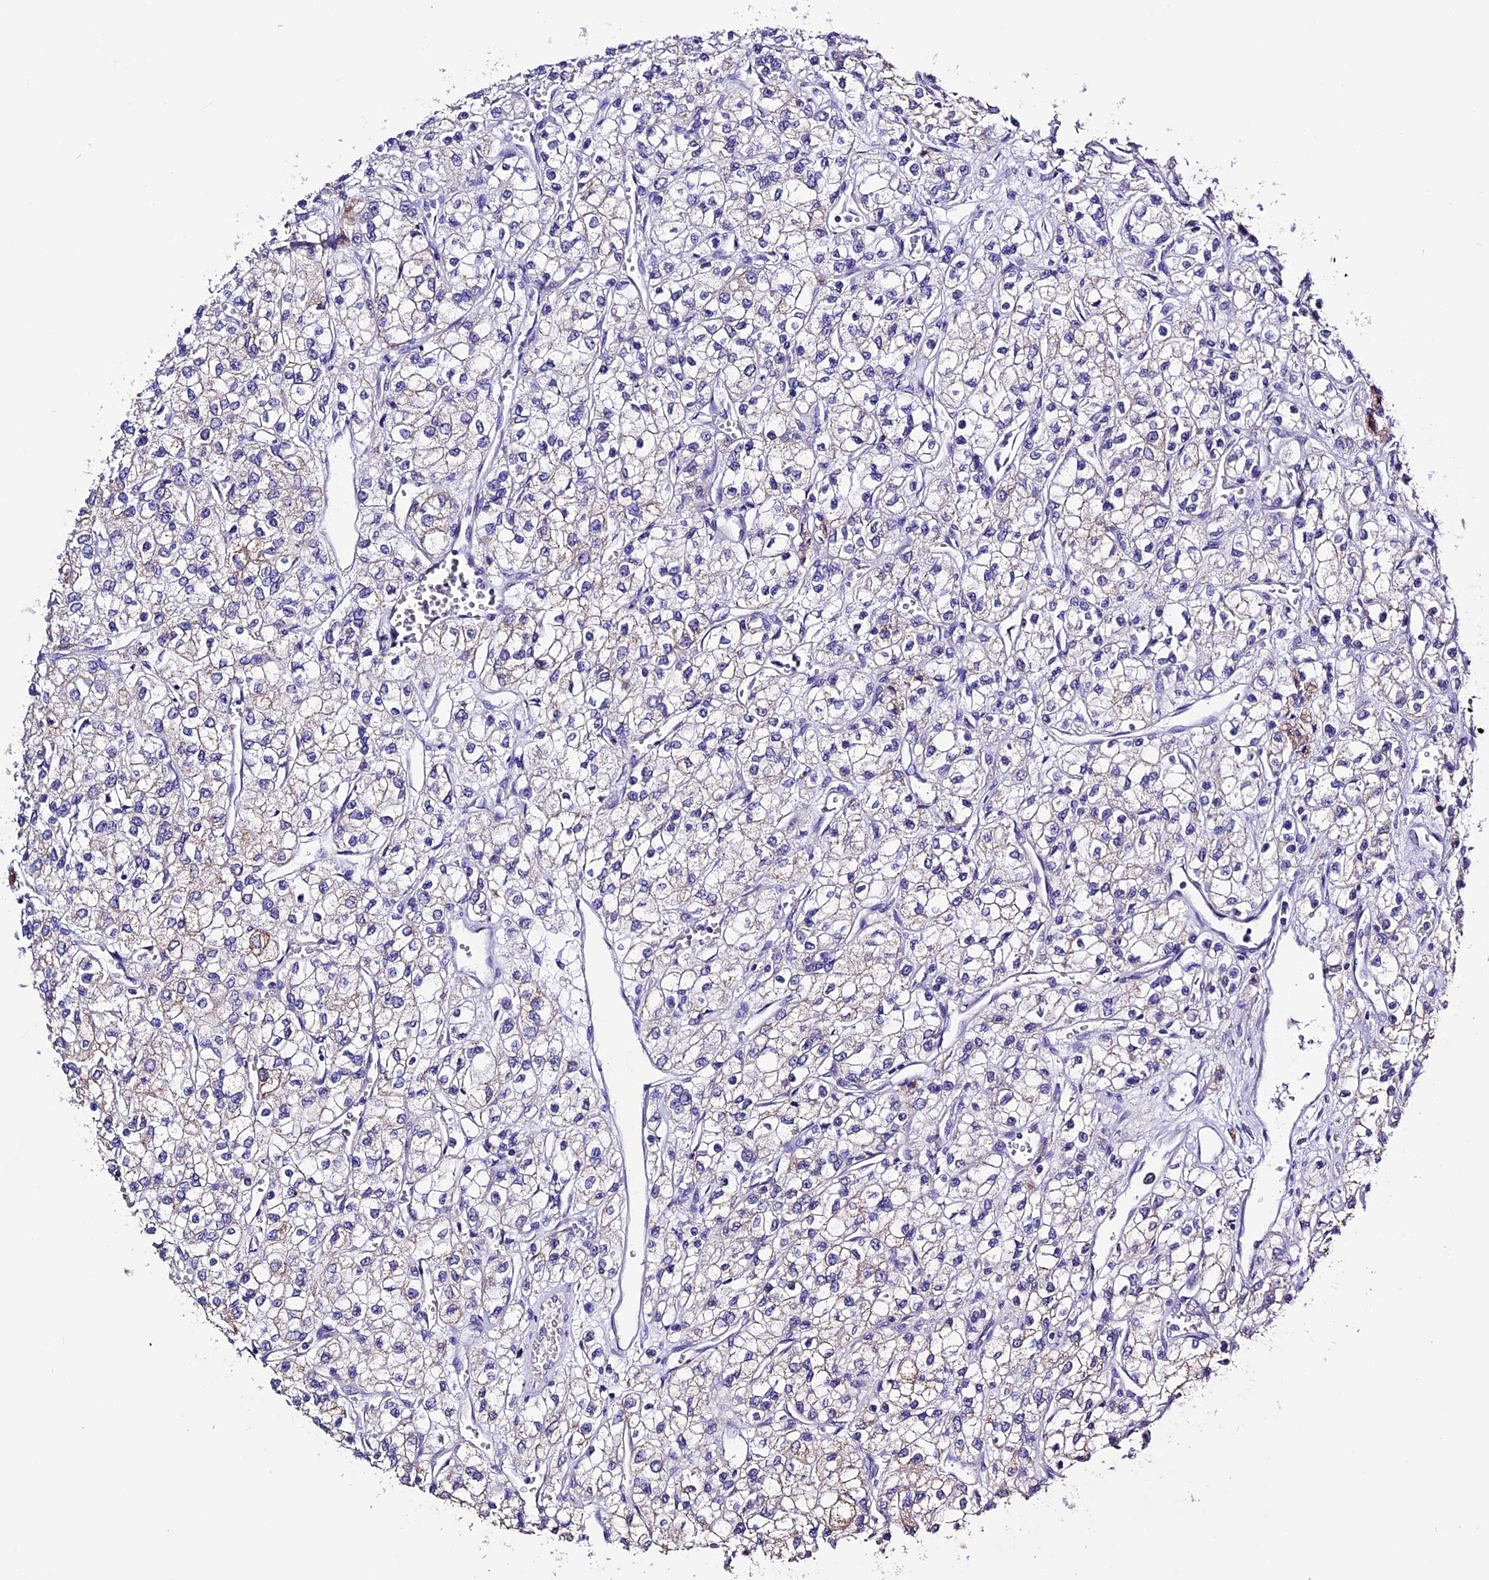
{"staining": {"intensity": "negative", "quantity": "none", "location": "none"}, "tissue": "renal cancer", "cell_type": "Tumor cells", "image_type": "cancer", "snomed": [{"axis": "morphology", "description": "Adenocarcinoma, NOS"}, {"axis": "topography", "description": "Kidney"}], "caption": "The photomicrograph displays no staining of tumor cells in renal adenocarcinoma.", "gene": "DIS3L", "patient": {"sex": "male", "age": 80}}